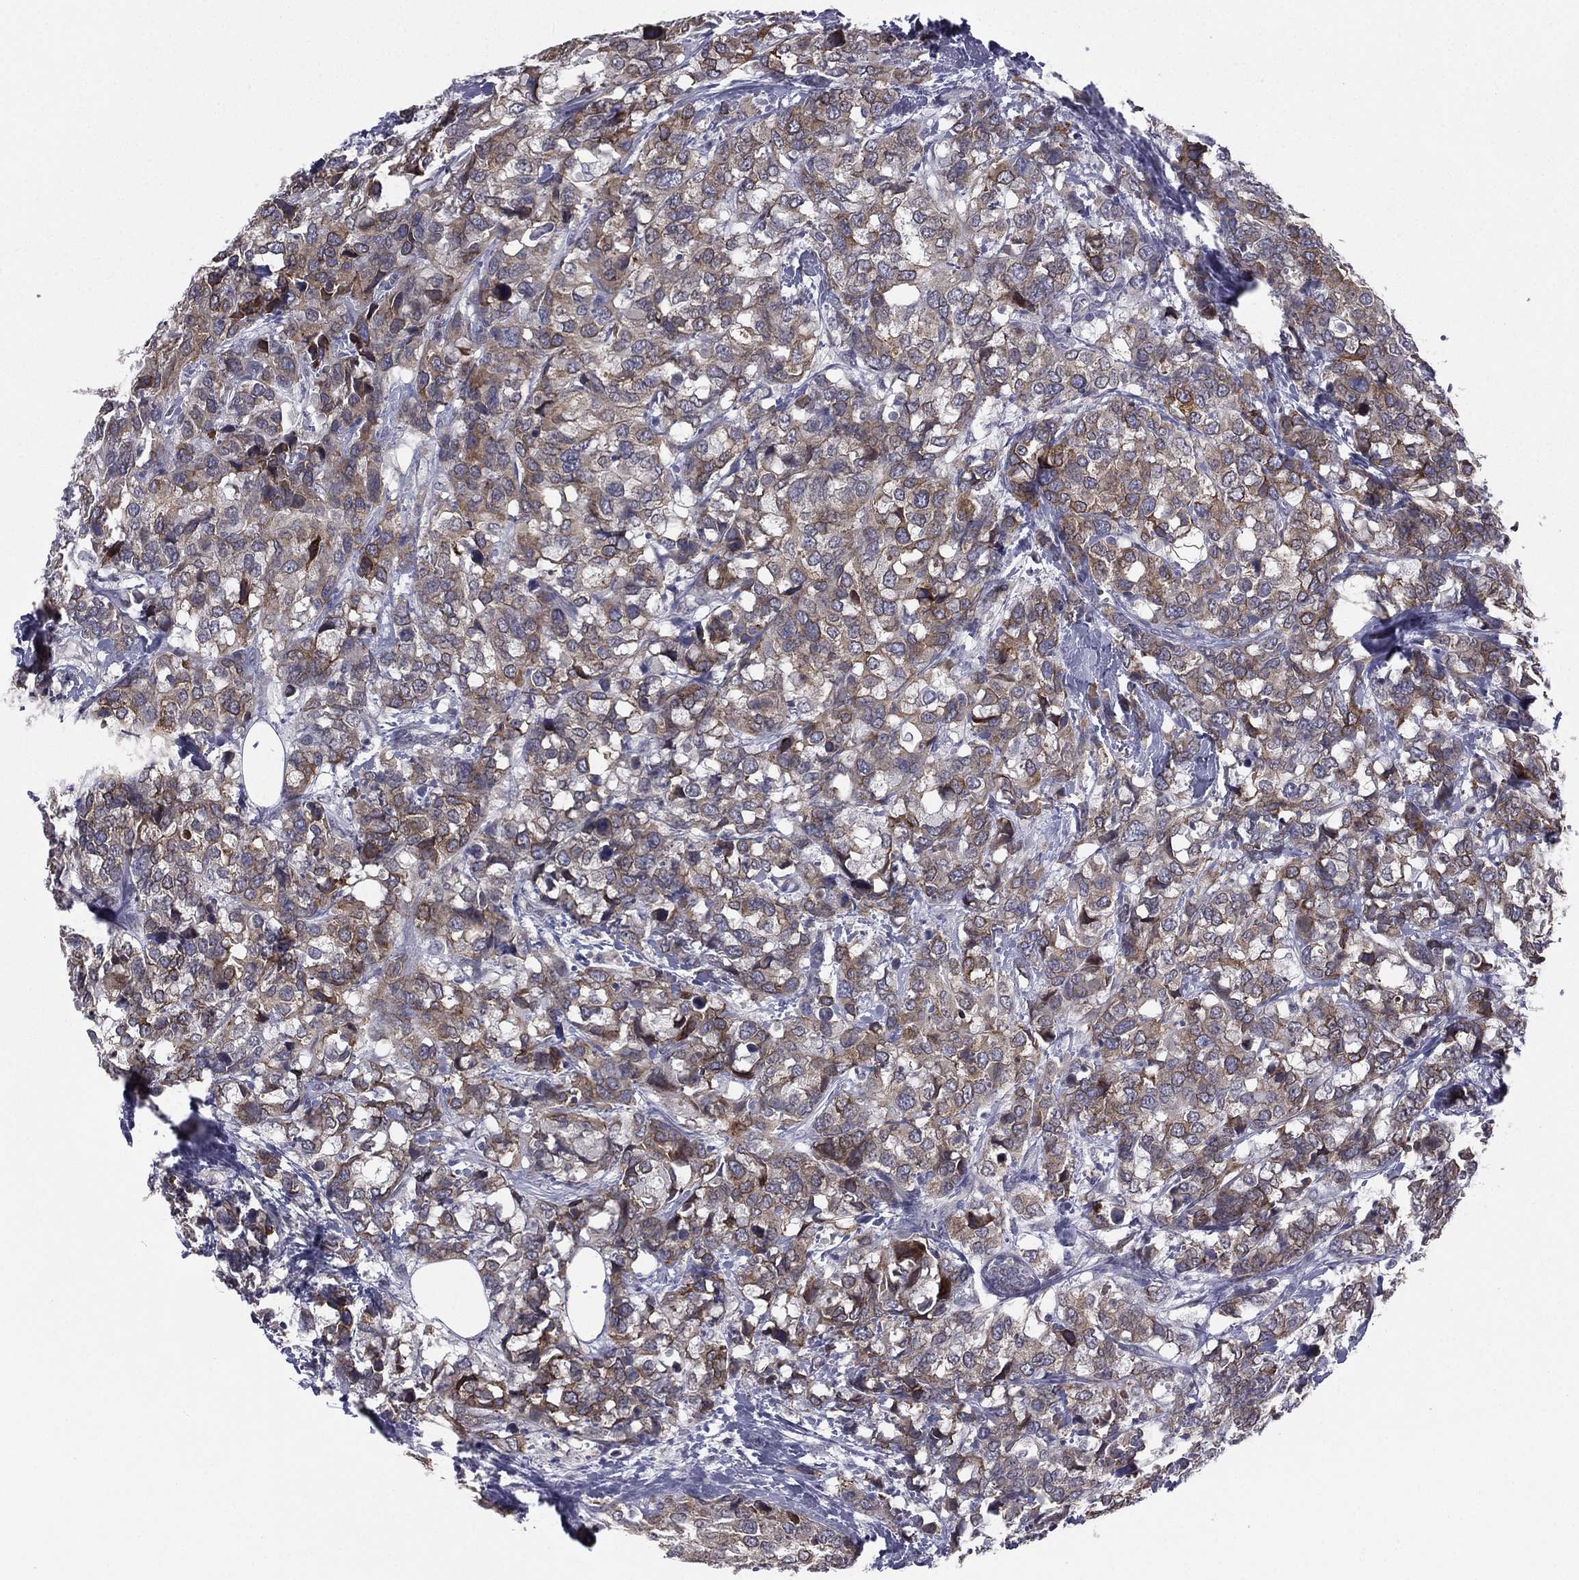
{"staining": {"intensity": "moderate", "quantity": "<25%", "location": "cytoplasmic/membranous"}, "tissue": "breast cancer", "cell_type": "Tumor cells", "image_type": "cancer", "snomed": [{"axis": "morphology", "description": "Lobular carcinoma"}, {"axis": "topography", "description": "Breast"}], "caption": "Protein staining by immunohistochemistry (IHC) exhibits moderate cytoplasmic/membranous positivity in approximately <25% of tumor cells in breast cancer. (Brightfield microscopy of DAB IHC at high magnification).", "gene": "ACTRT2", "patient": {"sex": "female", "age": 59}}